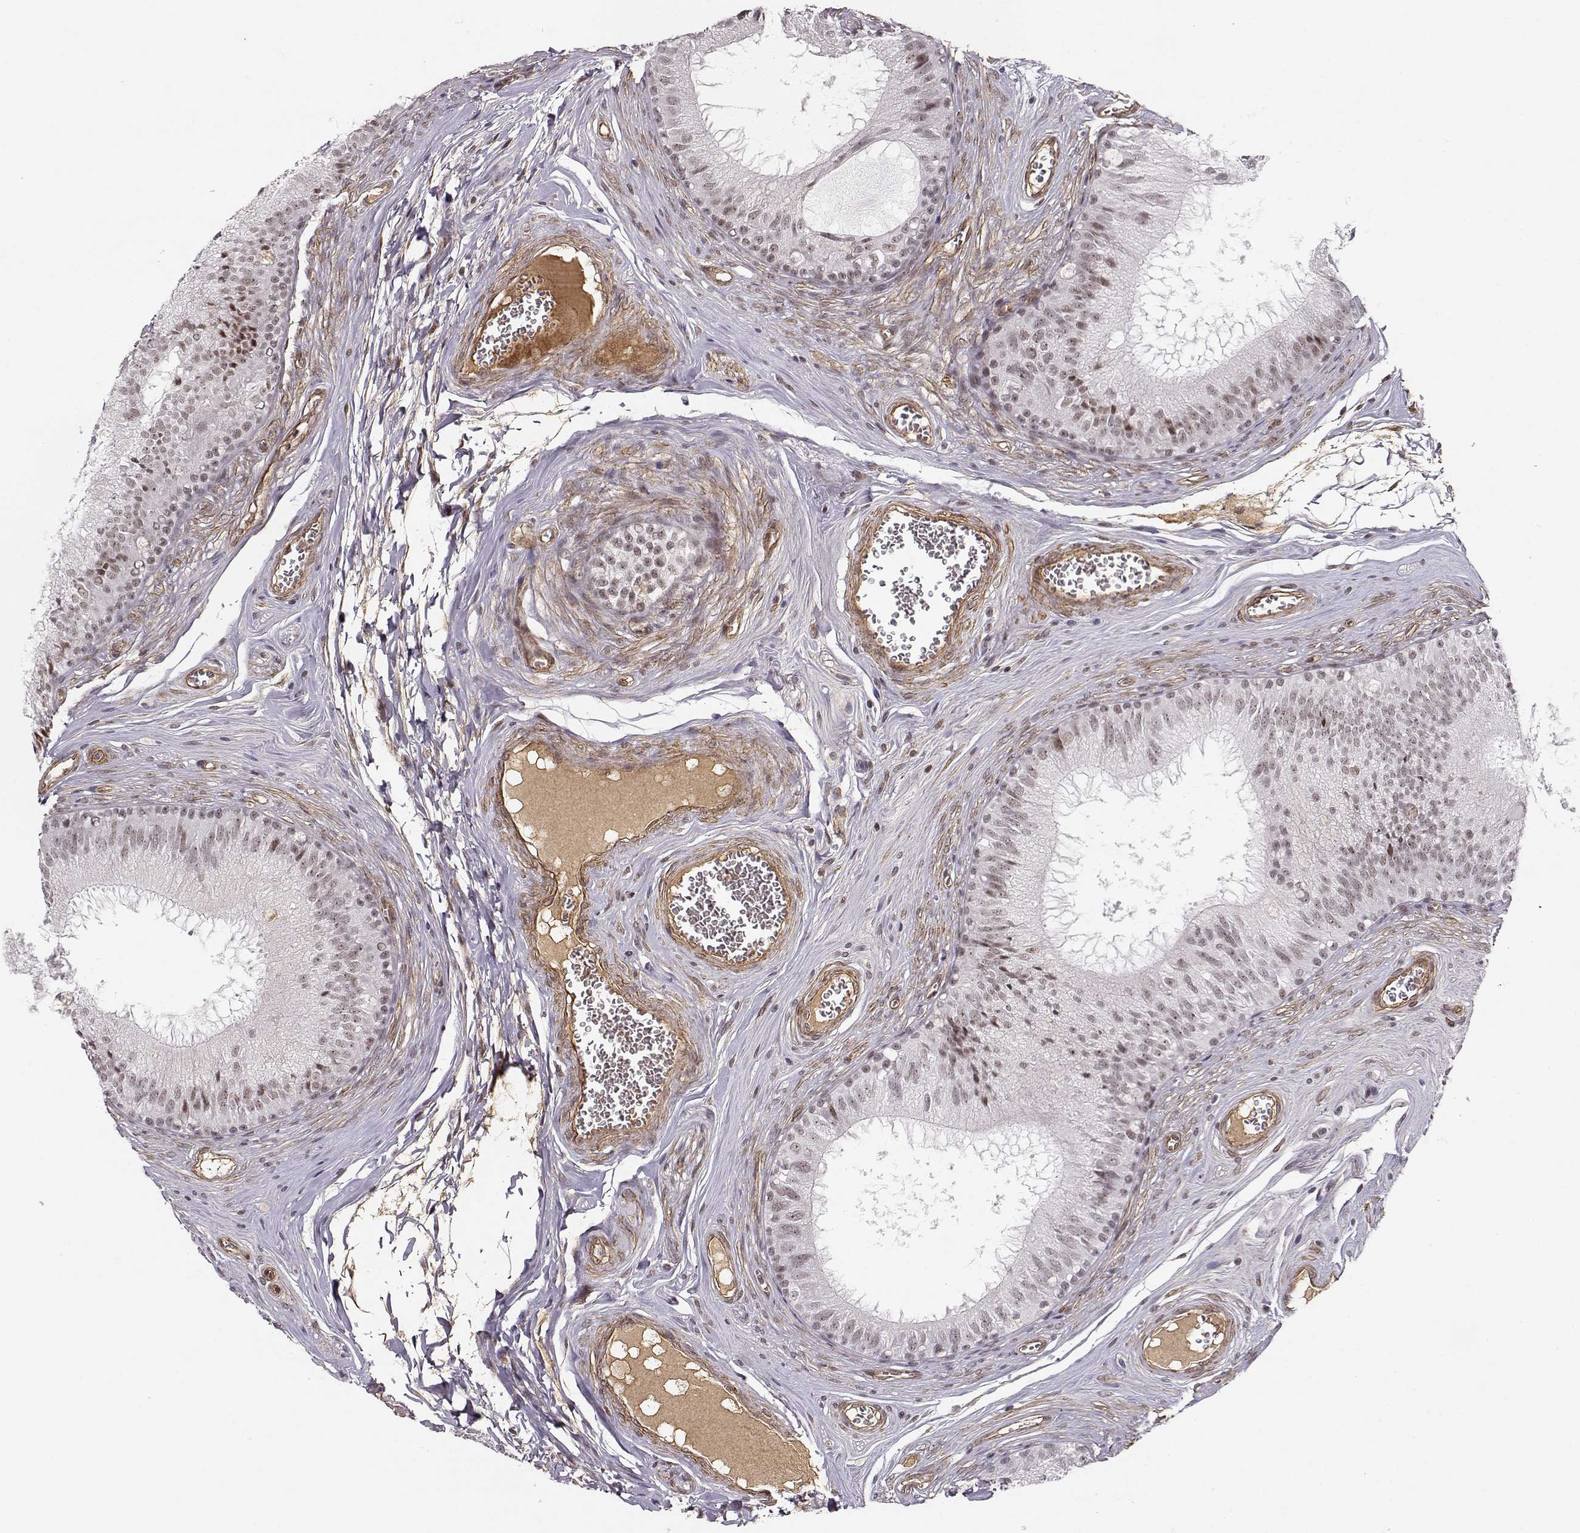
{"staining": {"intensity": "moderate", "quantity": "25%-75%", "location": "nuclear"}, "tissue": "epididymis", "cell_type": "Glandular cells", "image_type": "normal", "snomed": [{"axis": "morphology", "description": "Normal tissue, NOS"}, {"axis": "topography", "description": "Epididymis"}], "caption": "Epididymis stained for a protein shows moderate nuclear positivity in glandular cells.", "gene": "CIR1", "patient": {"sex": "male", "age": 37}}